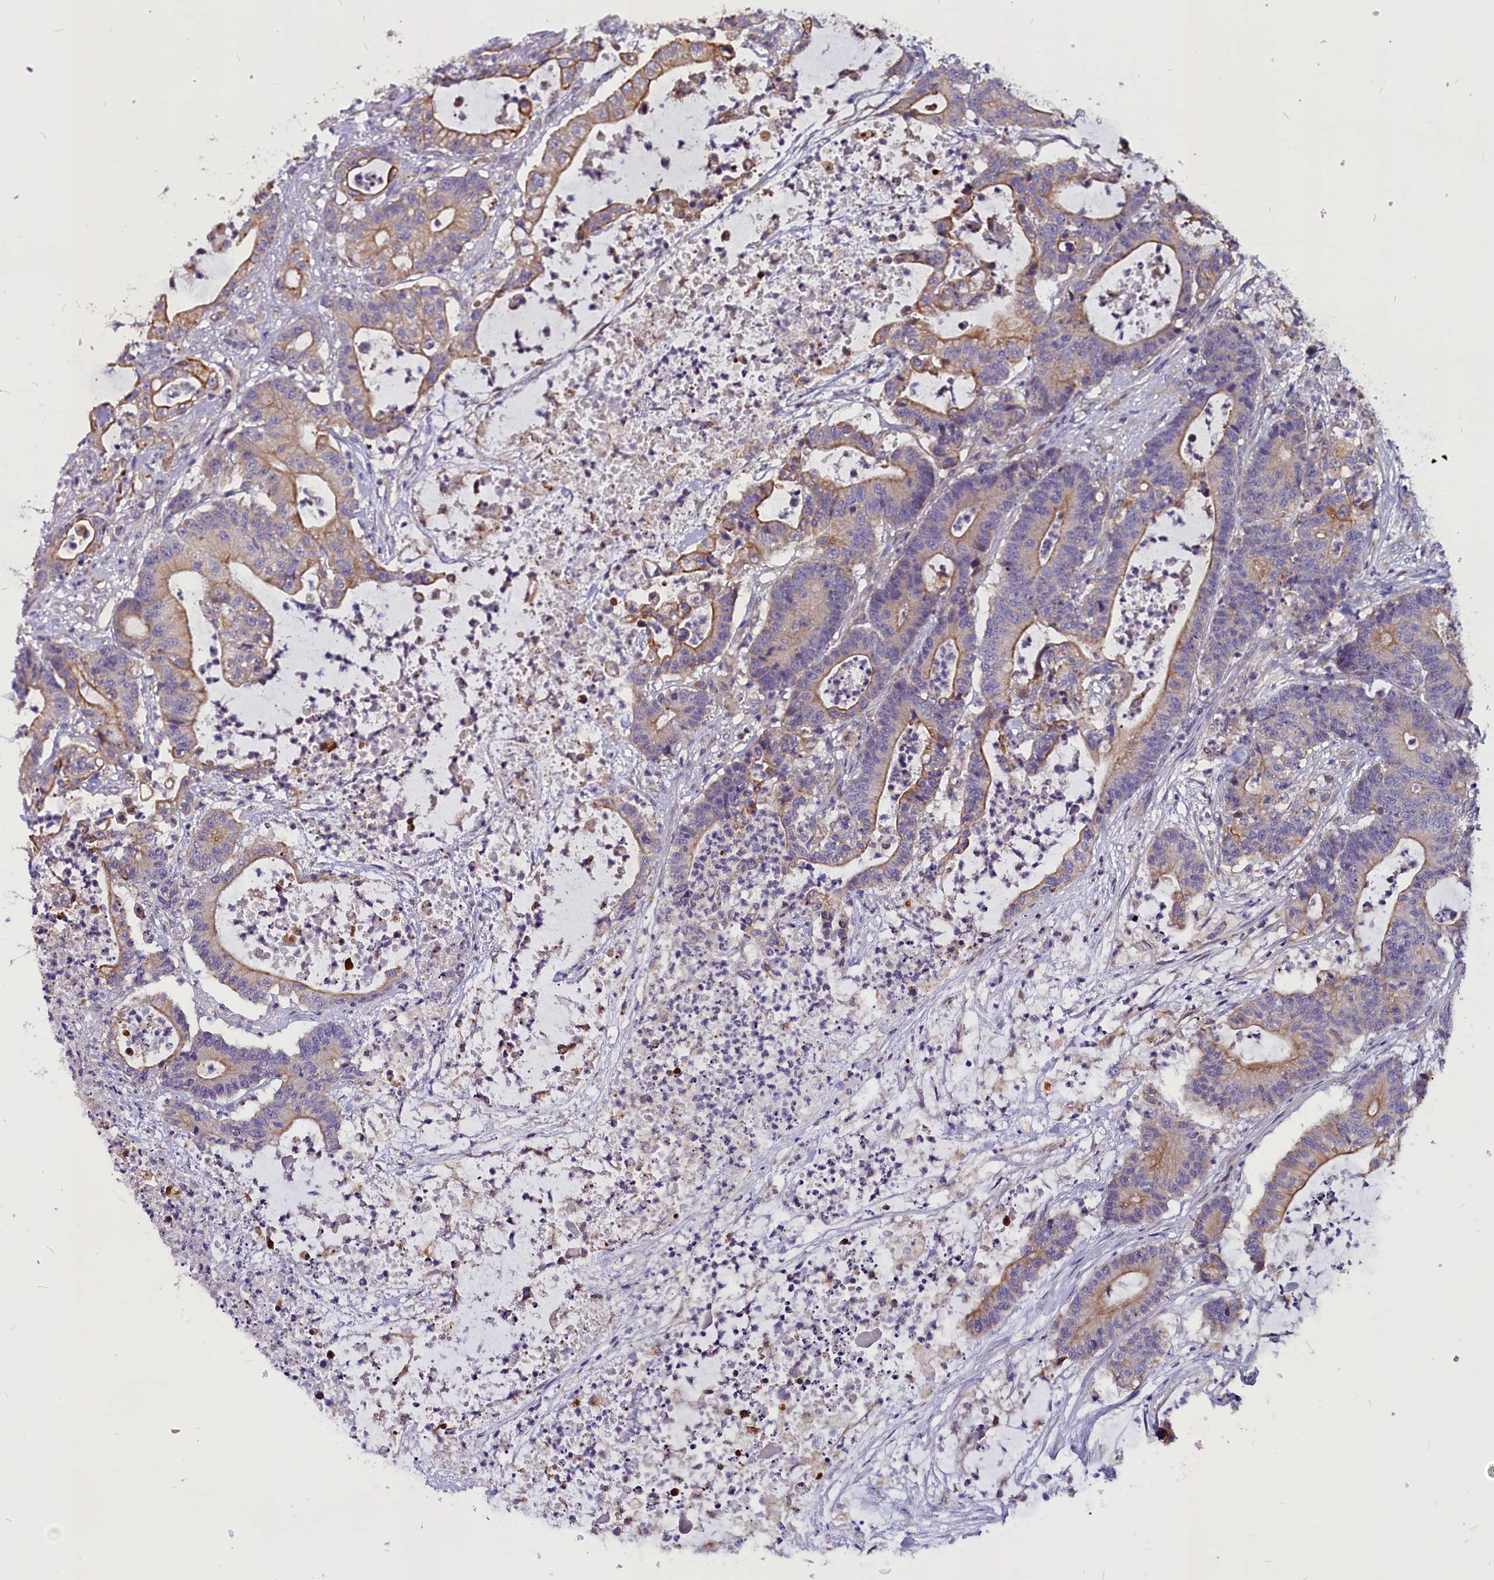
{"staining": {"intensity": "moderate", "quantity": "25%-75%", "location": "cytoplasmic/membranous"}, "tissue": "colorectal cancer", "cell_type": "Tumor cells", "image_type": "cancer", "snomed": [{"axis": "morphology", "description": "Adenocarcinoma, NOS"}, {"axis": "topography", "description": "Colon"}], "caption": "Protein expression analysis of human colorectal cancer (adenocarcinoma) reveals moderate cytoplasmic/membranous expression in approximately 25%-75% of tumor cells.", "gene": "CEP170", "patient": {"sex": "female", "age": 84}}